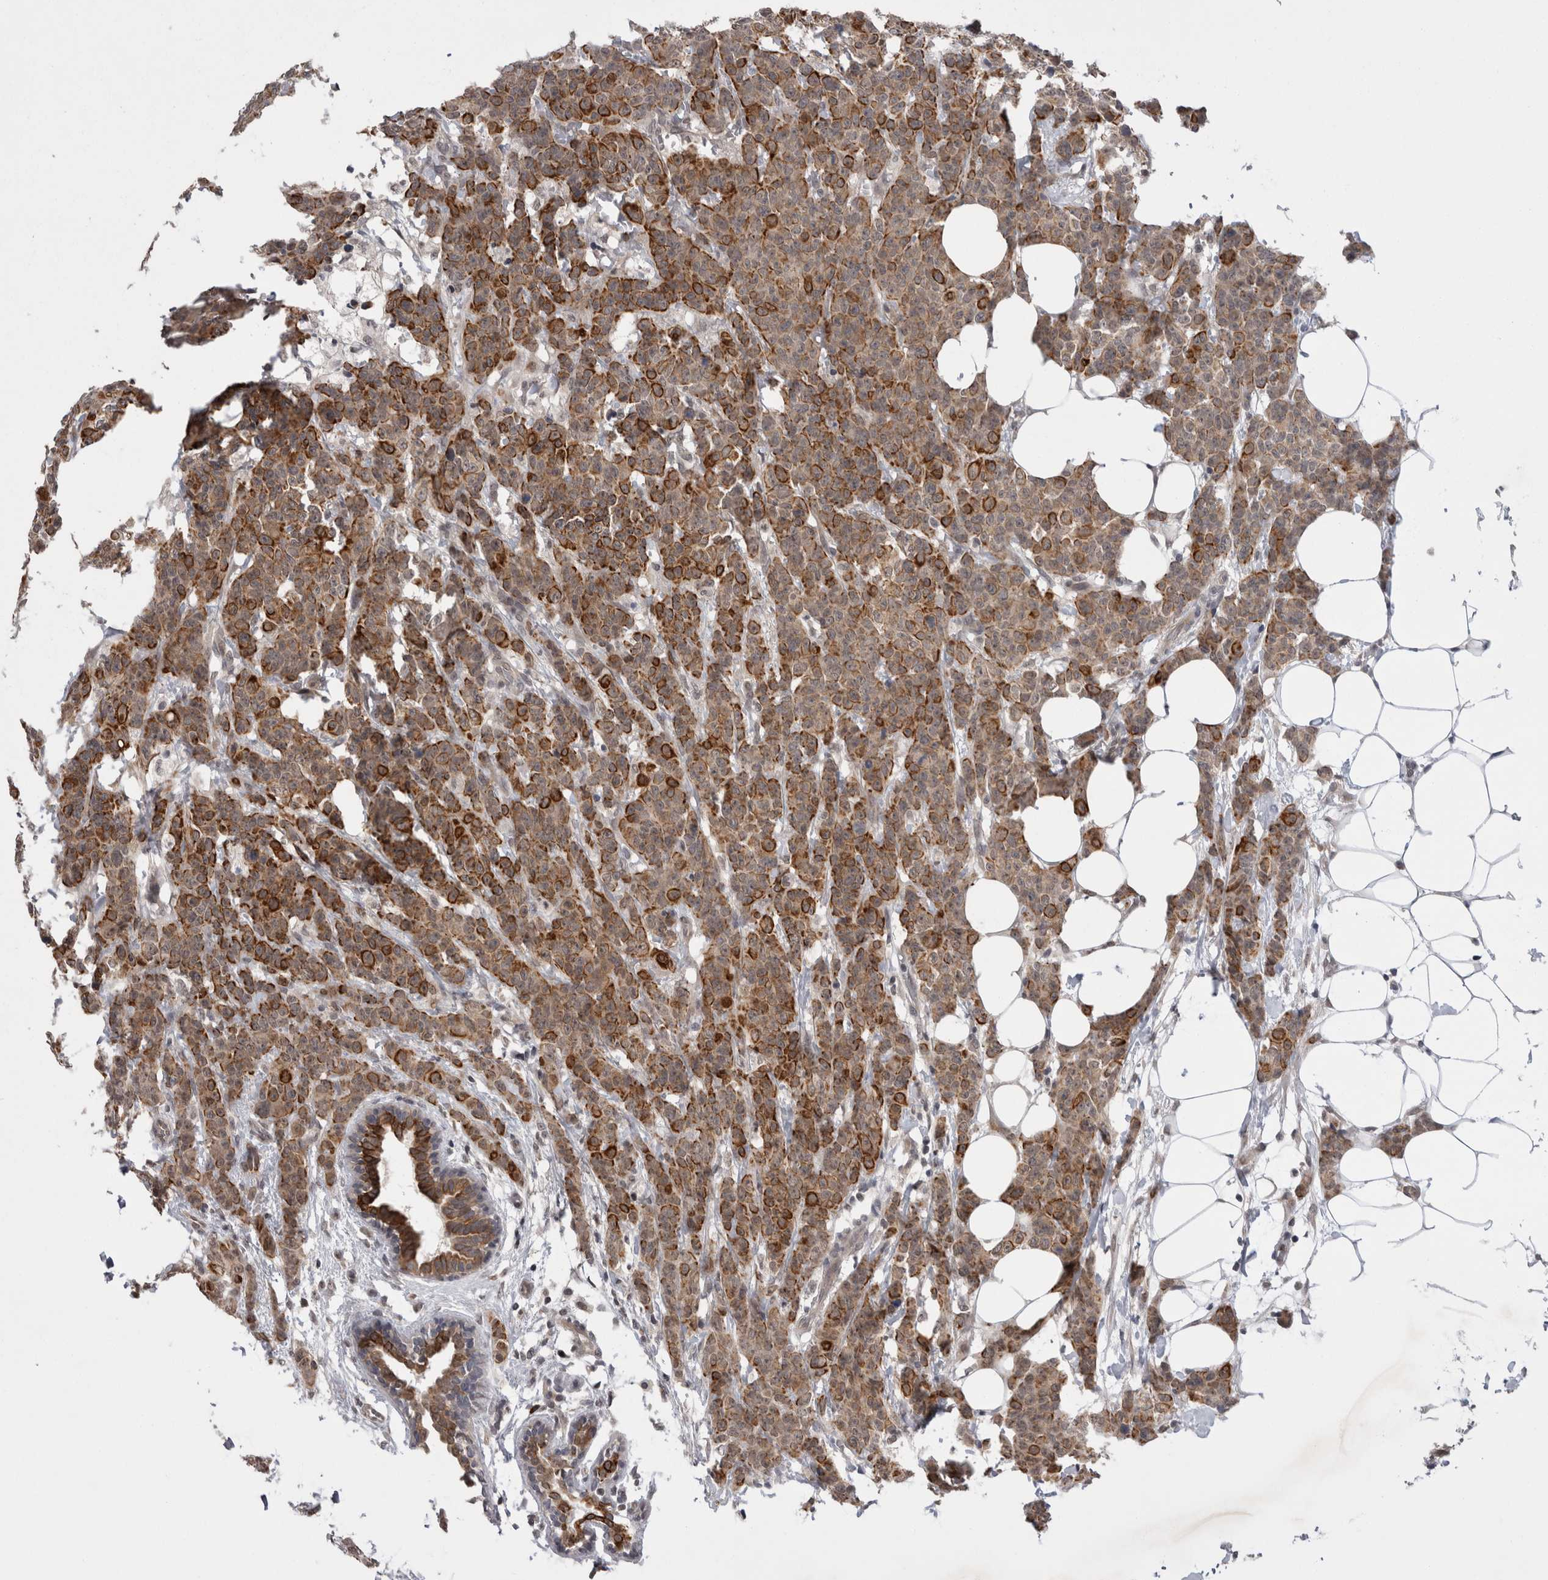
{"staining": {"intensity": "moderate", "quantity": ">75%", "location": "cytoplasmic/membranous"}, "tissue": "breast cancer", "cell_type": "Tumor cells", "image_type": "cancer", "snomed": [{"axis": "morphology", "description": "Normal tissue, NOS"}, {"axis": "morphology", "description": "Duct carcinoma"}, {"axis": "topography", "description": "Breast"}], "caption": "The micrograph exhibits staining of breast cancer (infiltrating ductal carcinoma), revealing moderate cytoplasmic/membranous protein positivity (brown color) within tumor cells.", "gene": "ZNF341", "patient": {"sex": "female", "age": 40}}